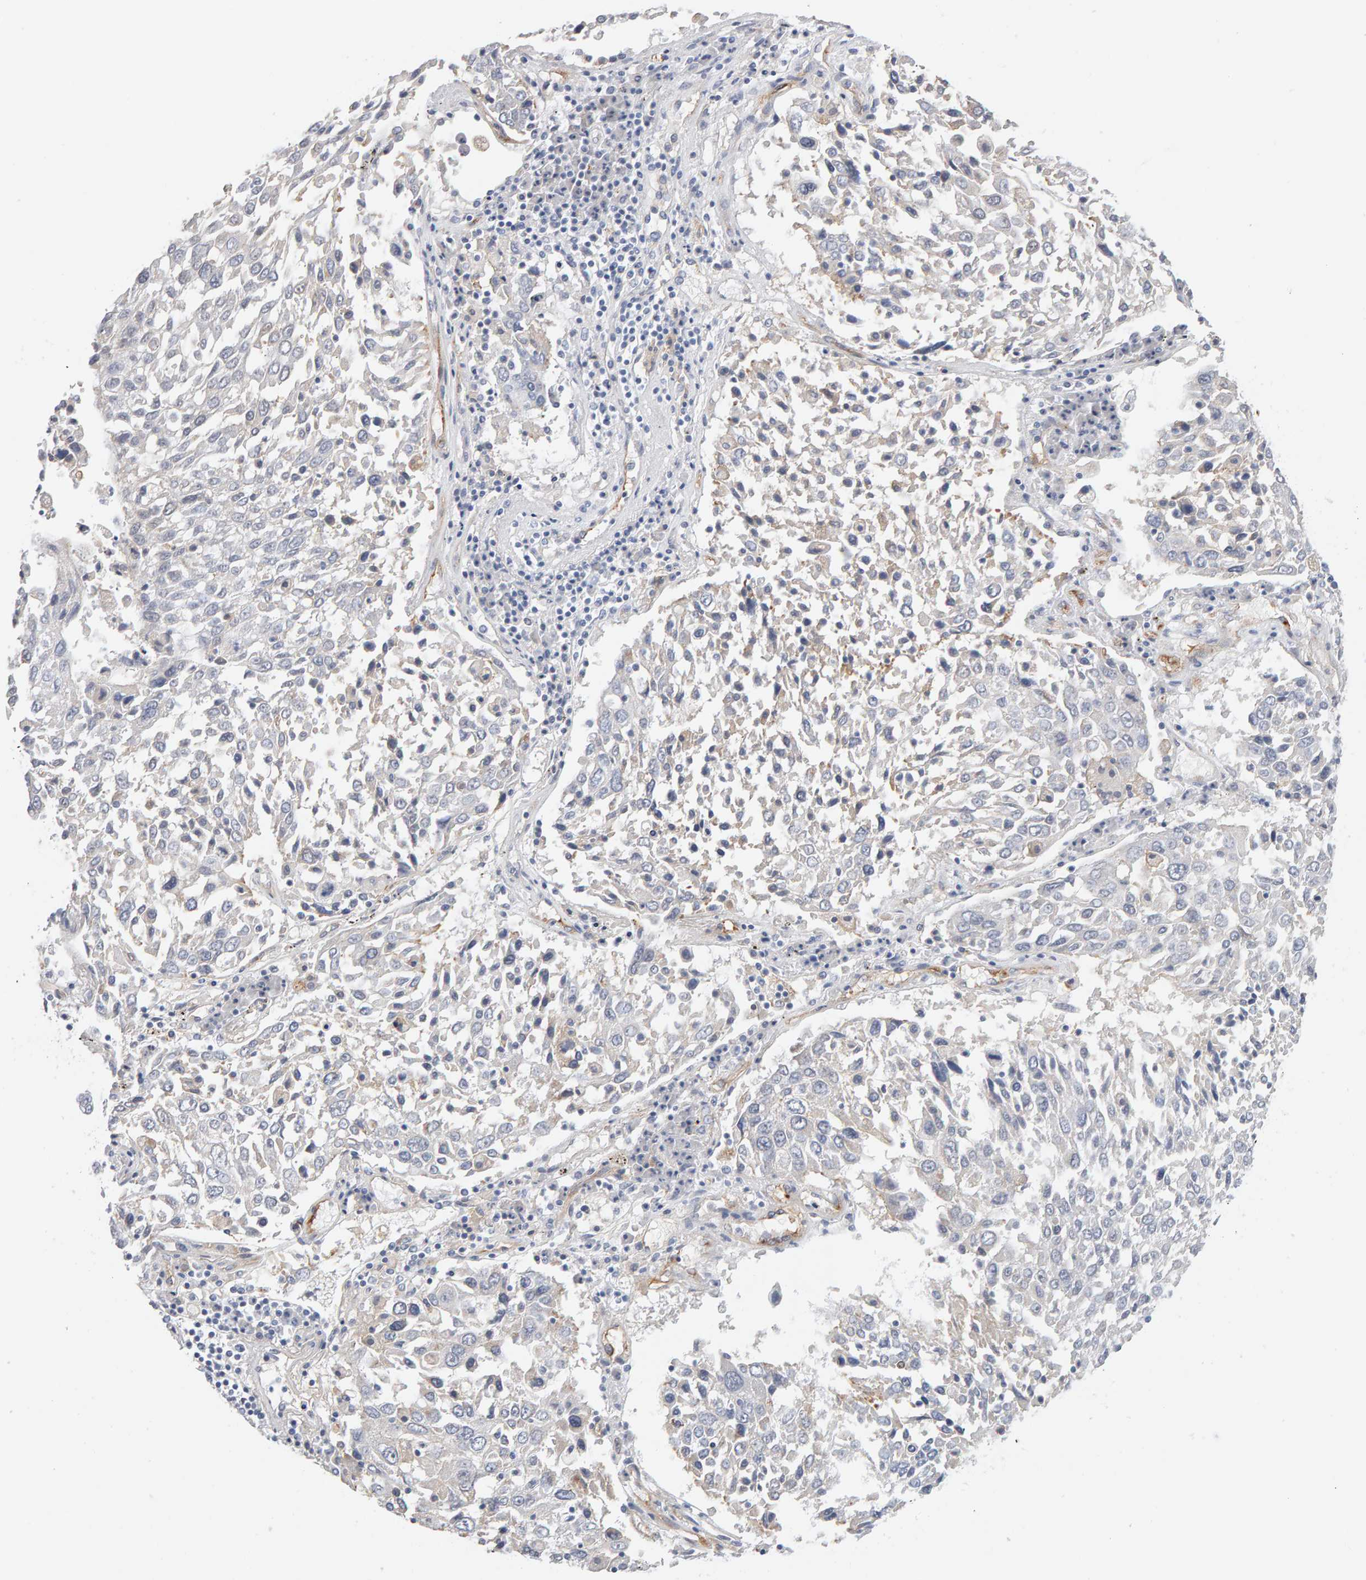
{"staining": {"intensity": "negative", "quantity": "none", "location": "none"}, "tissue": "lung cancer", "cell_type": "Tumor cells", "image_type": "cancer", "snomed": [{"axis": "morphology", "description": "Squamous cell carcinoma, NOS"}, {"axis": "topography", "description": "Lung"}], "caption": "Tumor cells show no significant protein positivity in squamous cell carcinoma (lung). (Brightfield microscopy of DAB (3,3'-diaminobenzidine) immunohistochemistry (IHC) at high magnification).", "gene": "METRNL", "patient": {"sex": "male", "age": 65}}